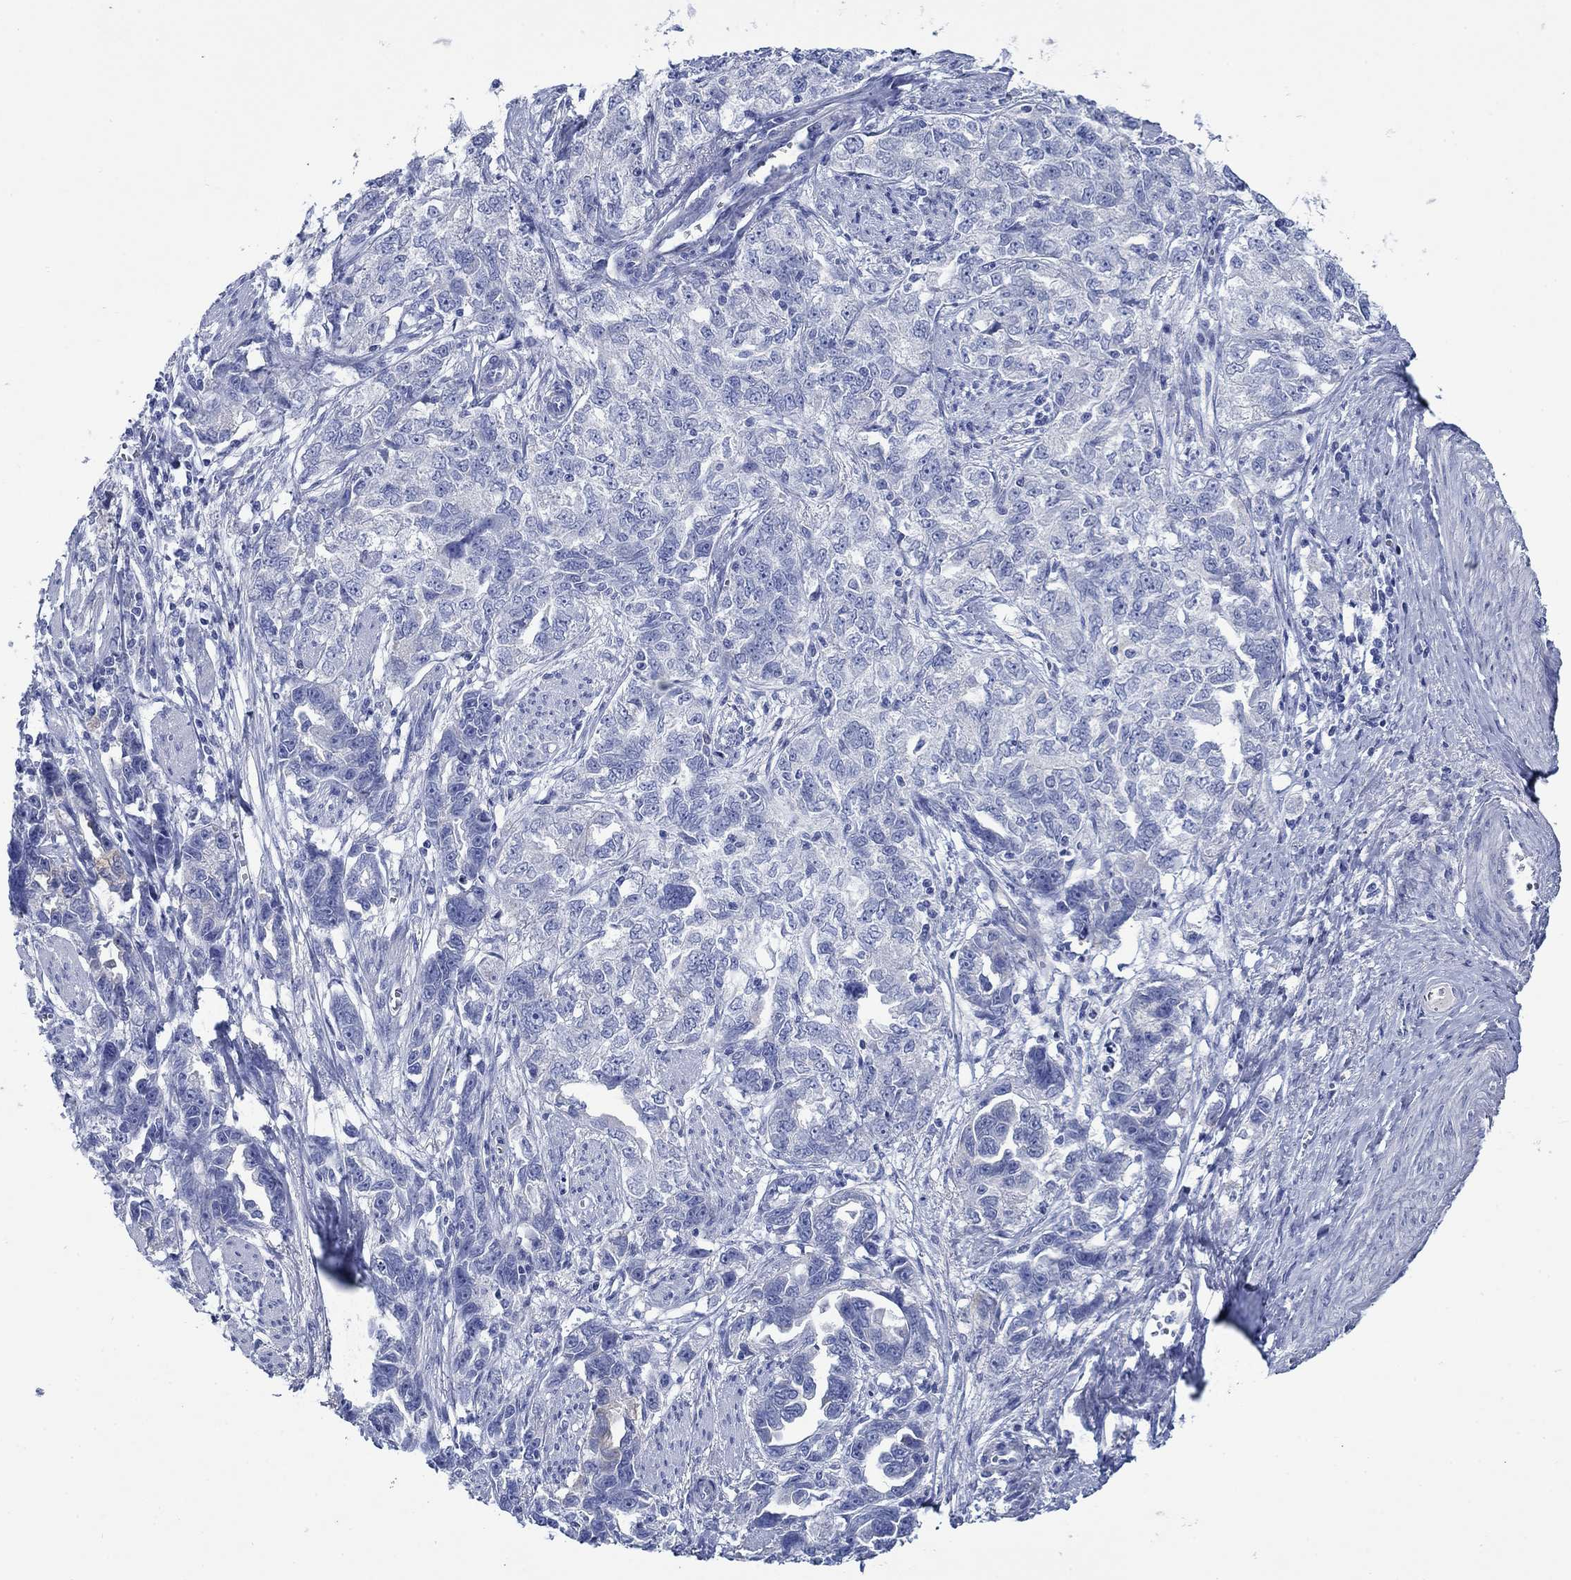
{"staining": {"intensity": "negative", "quantity": "none", "location": "none"}, "tissue": "ovarian cancer", "cell_type": "Tumor cells", "image_type": "cancer", "snomed": [{"axis": "morphology", "description": "Cystadenocarcinoma, serous, NOS"}, {"axis": "topography", "description": "Ovary"}], "caption": "IHC of ovarian serous cystadenocarcinoma displays no expression in tumor cells. (Stains: DAB IHC with hematoxylin counter stain, Microscopy: brightfield microscopy at high magnification).", "gene": "TRIM16", "patient": {"sex": "female", "age": 51}}